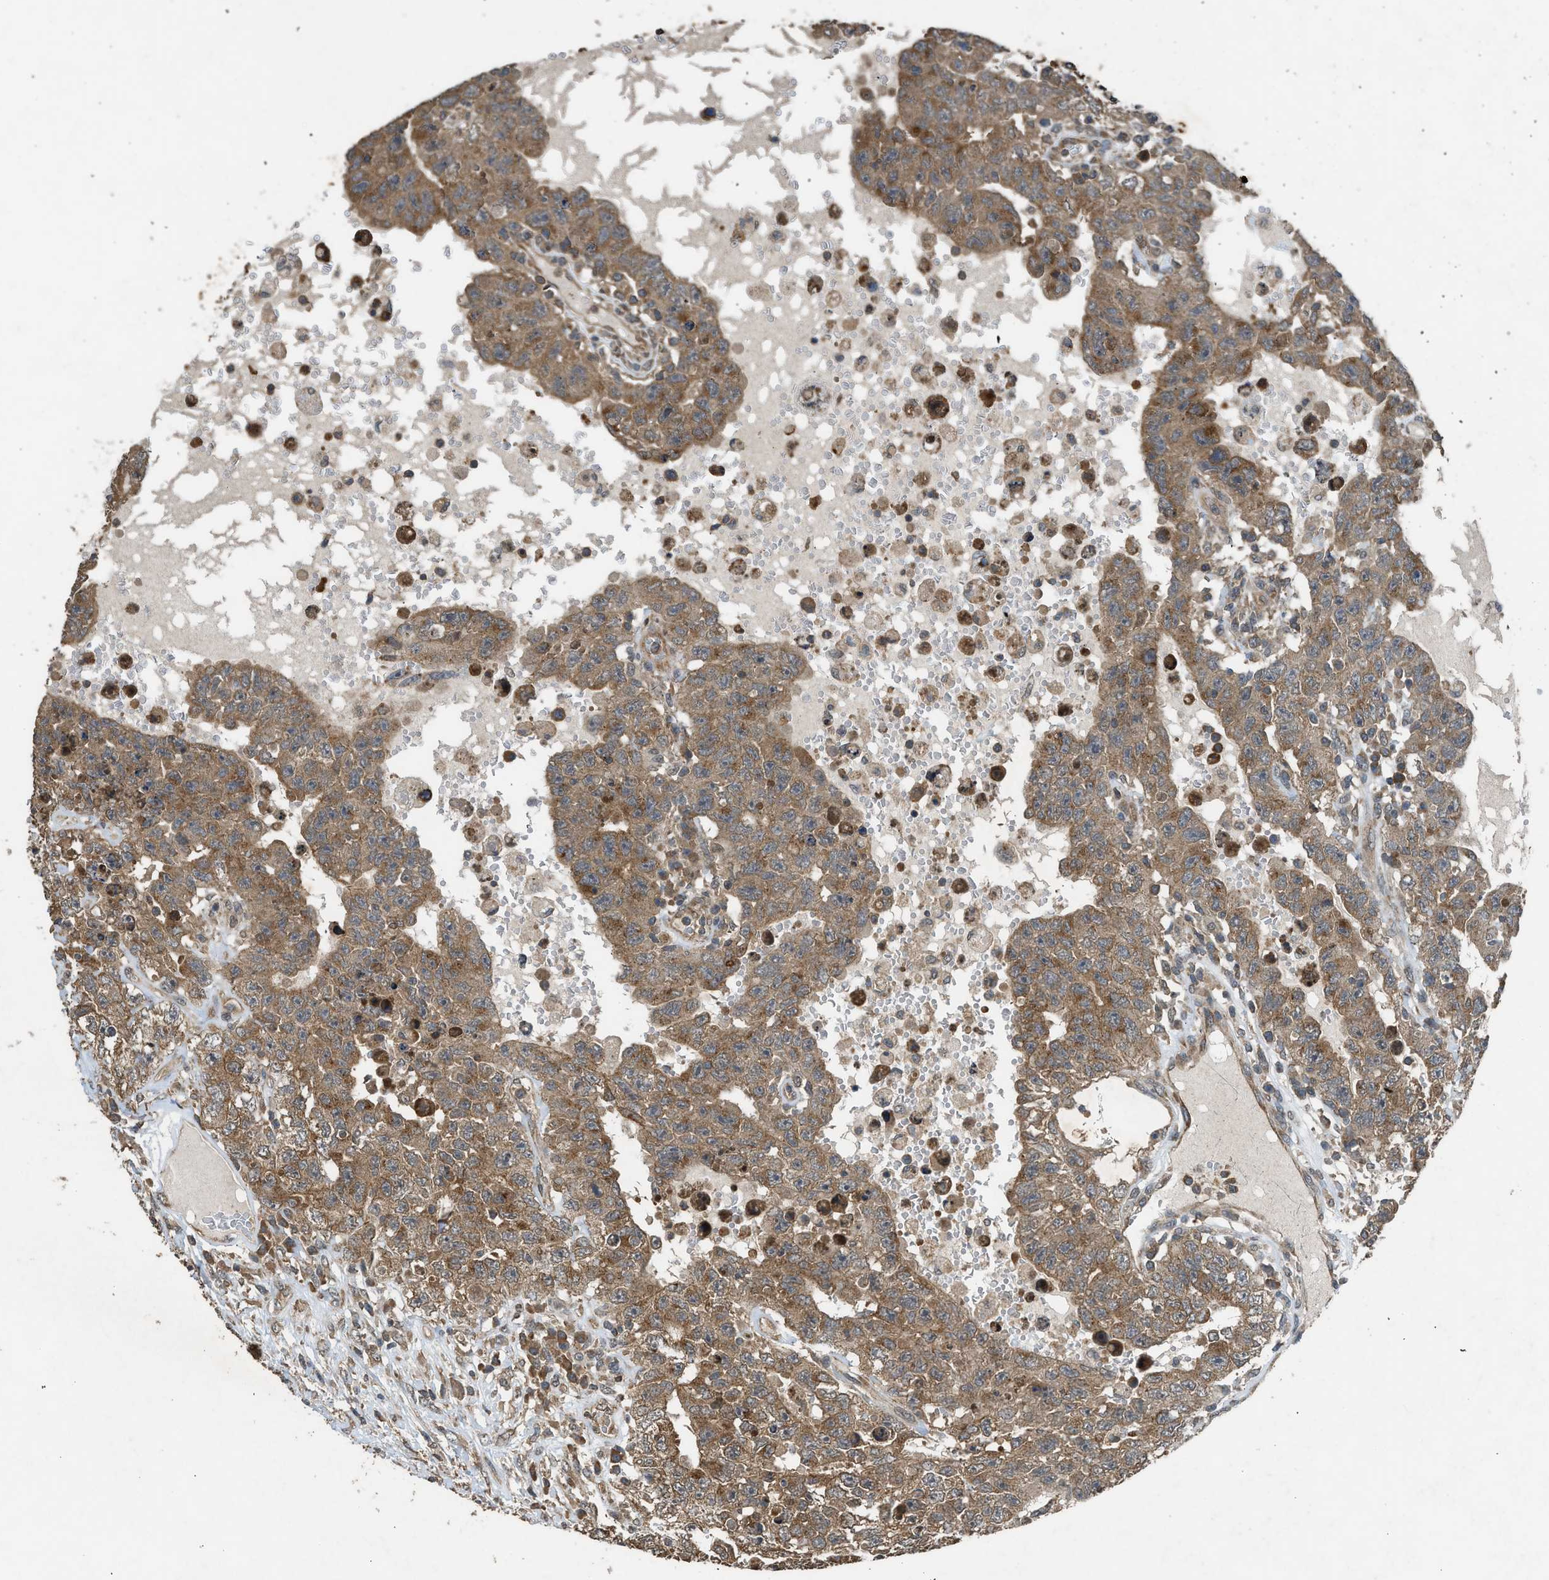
{"staining": {"intensity": "moderate", "quantity": ">75%", "location": "cytoplasmic/membranous"}, "tissue": "testis cancer", "cell_type": "Tumor cells", "image_type": "cancer", "snomed": [{"axis": "morphology", "description": "Carcinoma, Embryonal, NOS"}, {"axis": "topography", "description": "Testis"}], "caption": "Immunohistochemical staining of embryonal carcinoma (testis) demonstrates medium levels of moderate cytoplasmic/membranous protein expression in approximately >75% of tumor cells. The staining was performed using DAB (3,3'-diaminobenzidine) to visualize the protein expression in brown, while the nuclei were stained in blue with hematoxylin (Magnification: 20x).", "gene": "HIP1R", "patient": {"sex": "male", "age": 26}}